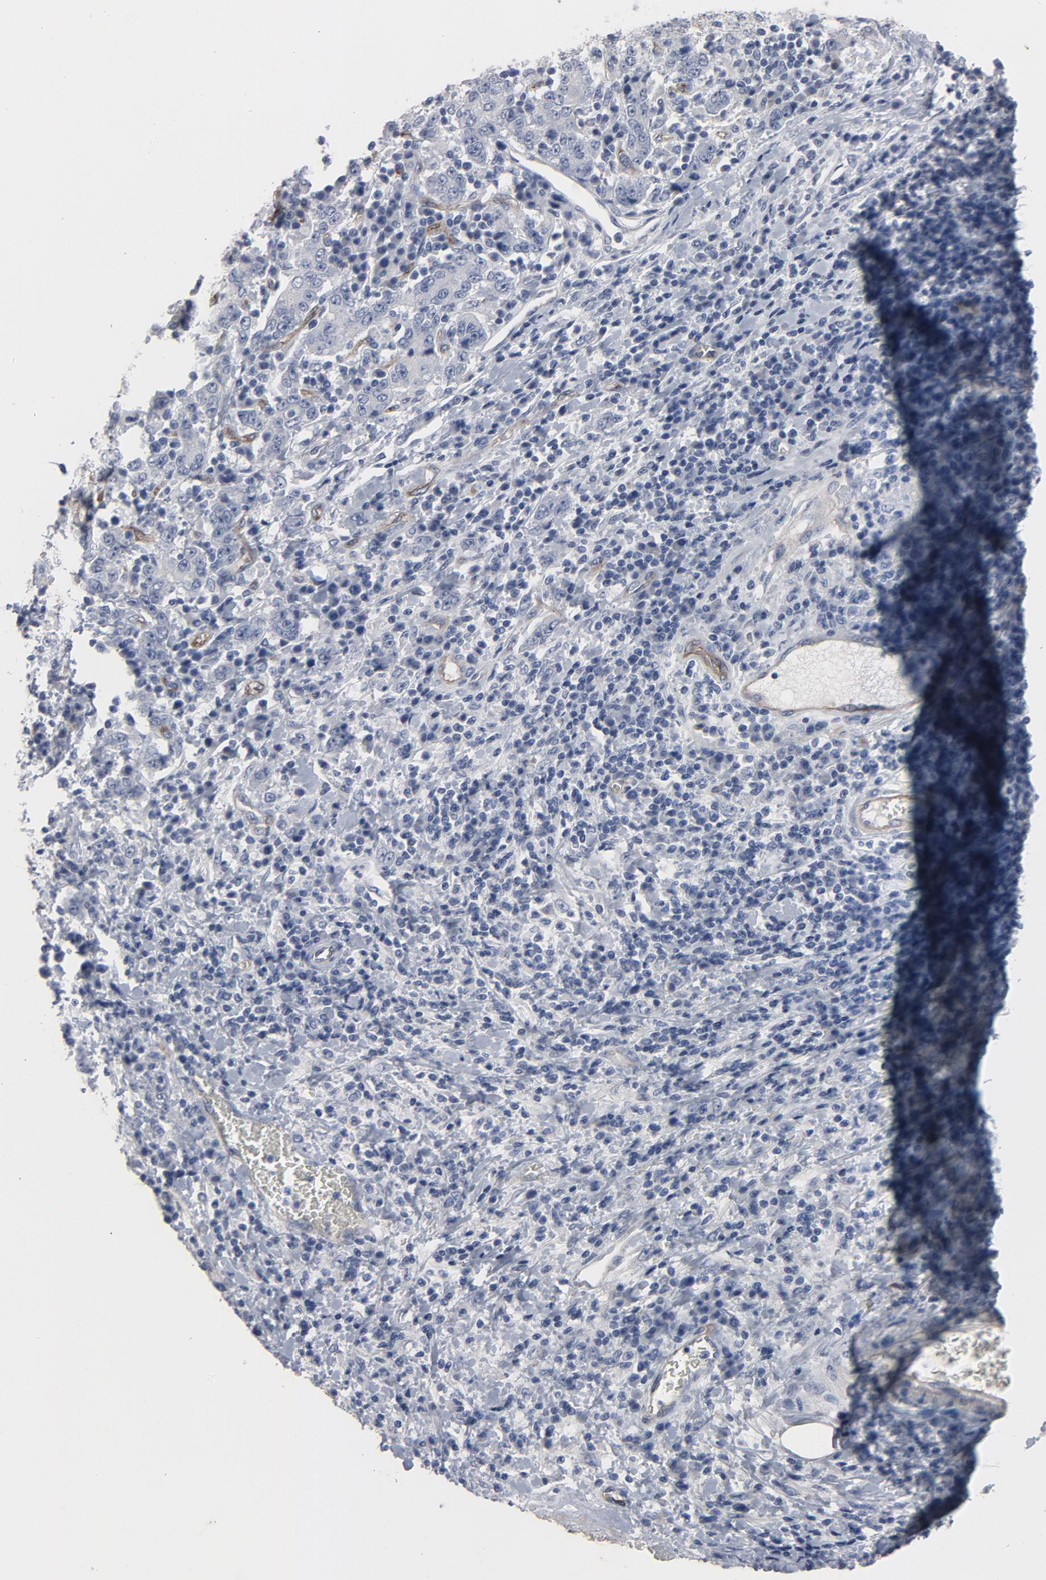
{"staining": {"intensity": "negative", "quantity": "none", "location": "none"}, "tissue": "stomach cancer", "cell_type": "Tumor cells", "image_type": "cancer", "snomed": [{"axis": "morphology", "description": "Normal tissue, NOS"}, {"axis": "morphology", "description": "Adenocarcinoma, NOS"}, {"axis": "topography", "description": "Stomach, upper"}, {"axis": "topography", "description": "Stomach"}], "caption": "Immunohistochemical staining of human stomach adenocarcinoma exhibits no significant staining in tumor cells.", "gene": "KDR", "patient": {"sex": "male", "age": 59}}